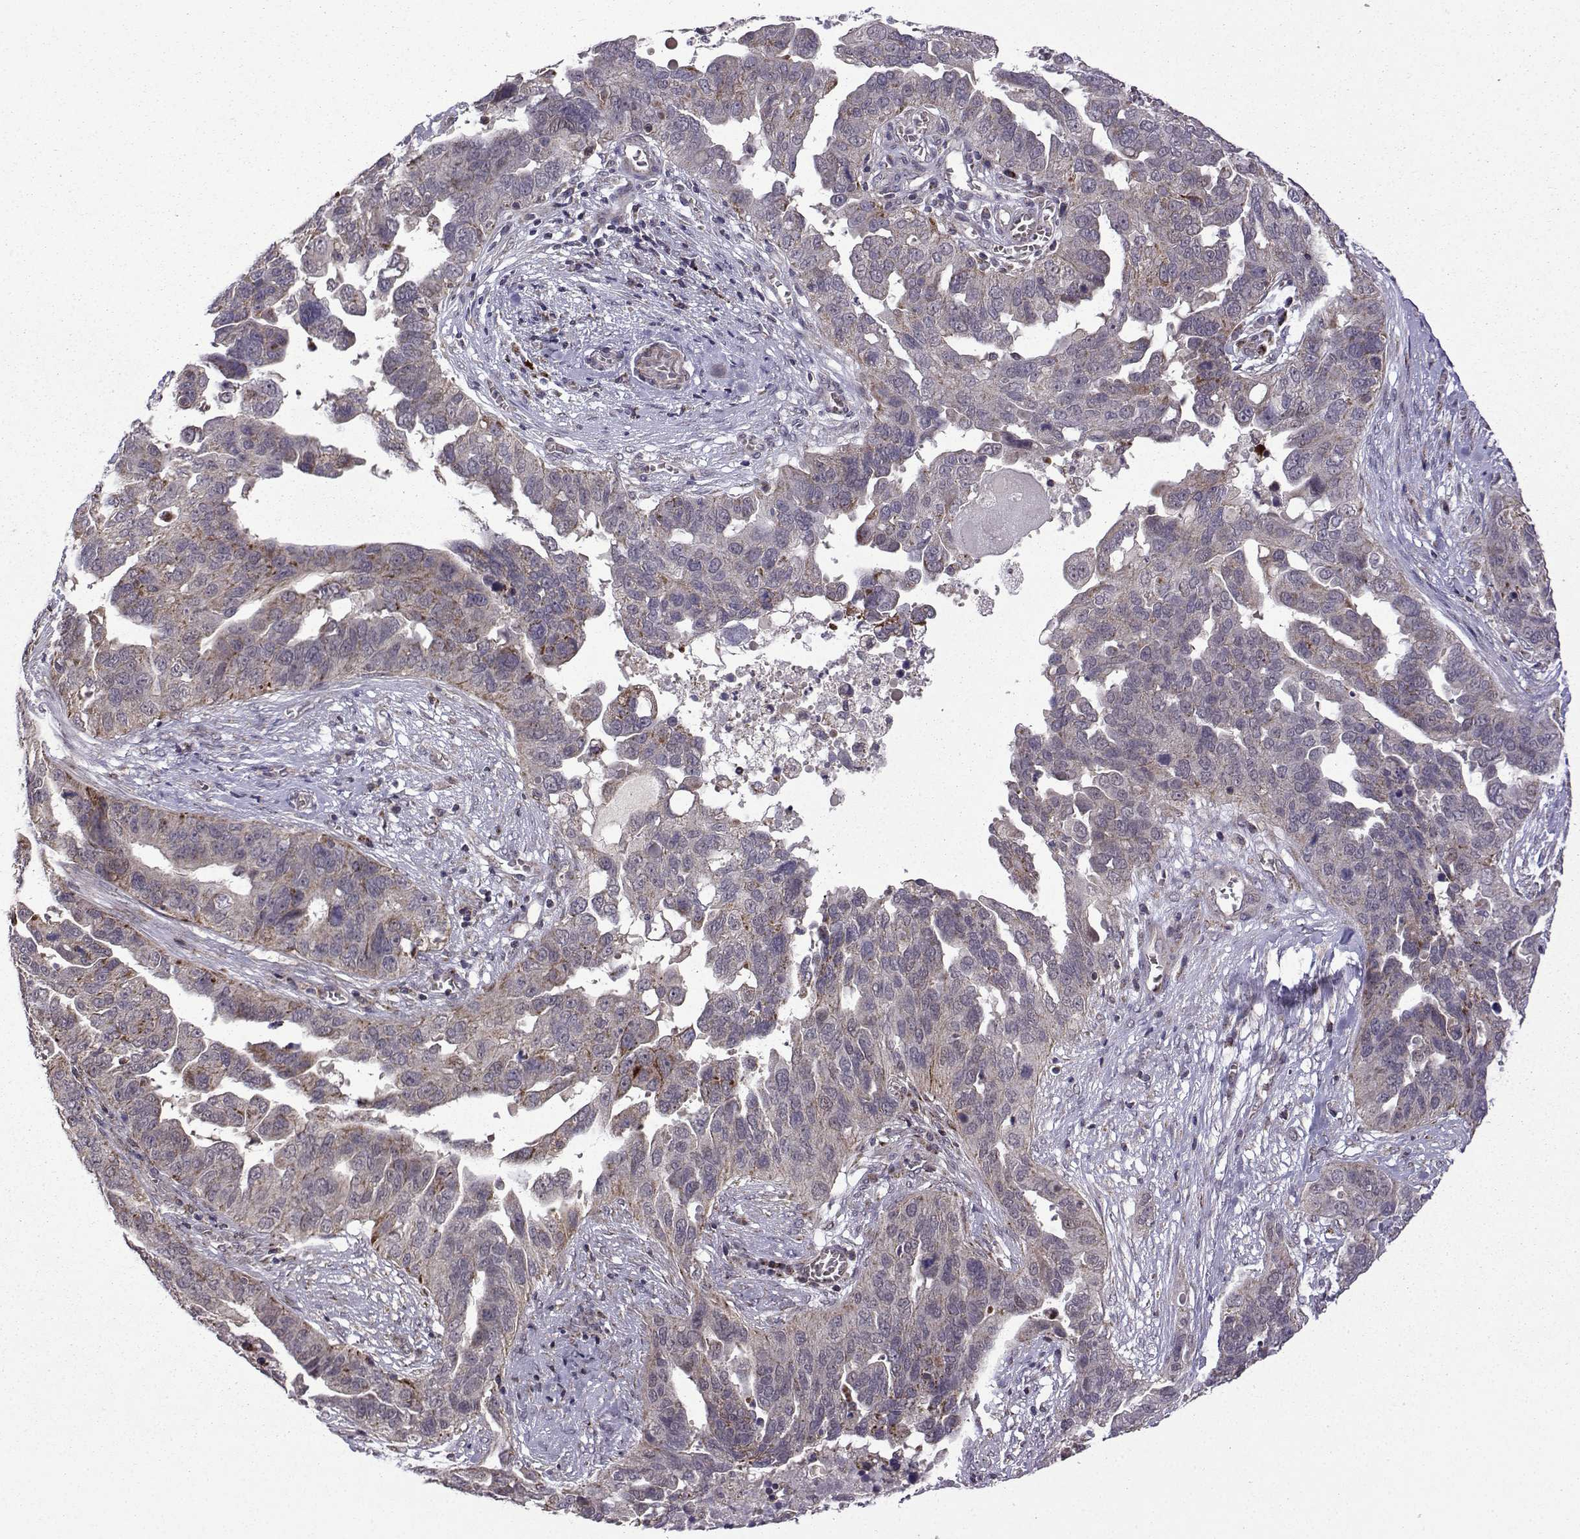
{"staining": {"intensity": "moderate", "quantity": "<25%", "location": "cytoplasmic/membranous"}, "tissue": "ovarian cancer", "cell_type": "Tumor cells", "image_type": "cancer", "snomed": [{"axis": "morphology", "description": "Carcinoma, endometroid"}, {"axis": "topography", "description": "Soft tissue"}, {"axis": "topography", "description": "Ovary"}], "caption": "Moderate cytoplasmic/membranous positivity for a protein is appreciated in approximately <25% of tumor cells of ovarian cancer (endometroid carcinoma) using IHC.", "gene": "TAB2", "patient": {"sex": "female", "age": 52}}